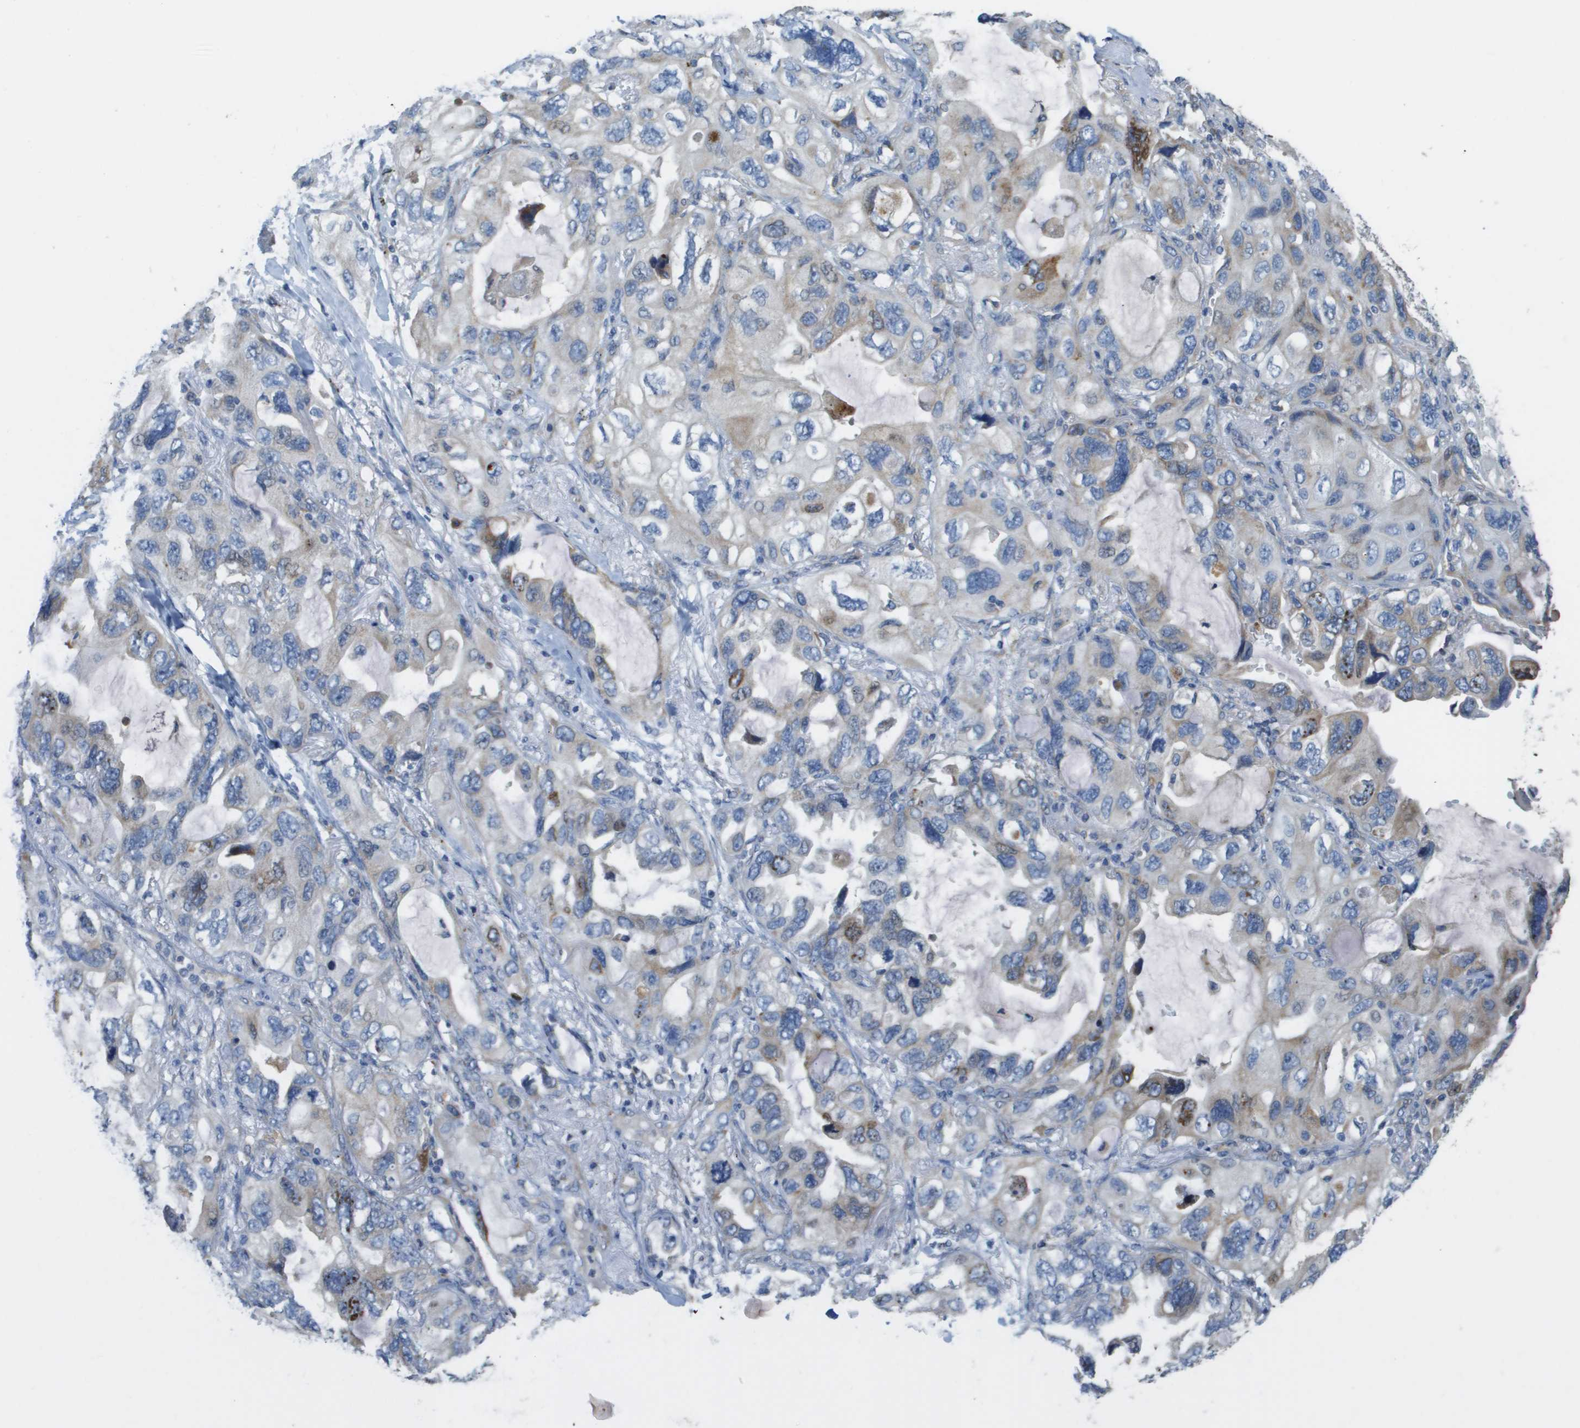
{"staining": {"intensity": "weak", "quantity": "<25%", "location": "cytoplasmic/membranous"}, "tissue": "lung cancer", "cell_type": "Tumor cells", "image_type": "cancer", "snomed": [{"axis": "morphology", "description": "Squamous cell carcinoma, NOS"}, {"axis": "topography", "description": "Lung"}], "caption": "Image shows no protein positivity in tumor cells of lung cancer tissue.", "gene": "CASP10", "patient": {"sex": "female", "age": 73}}